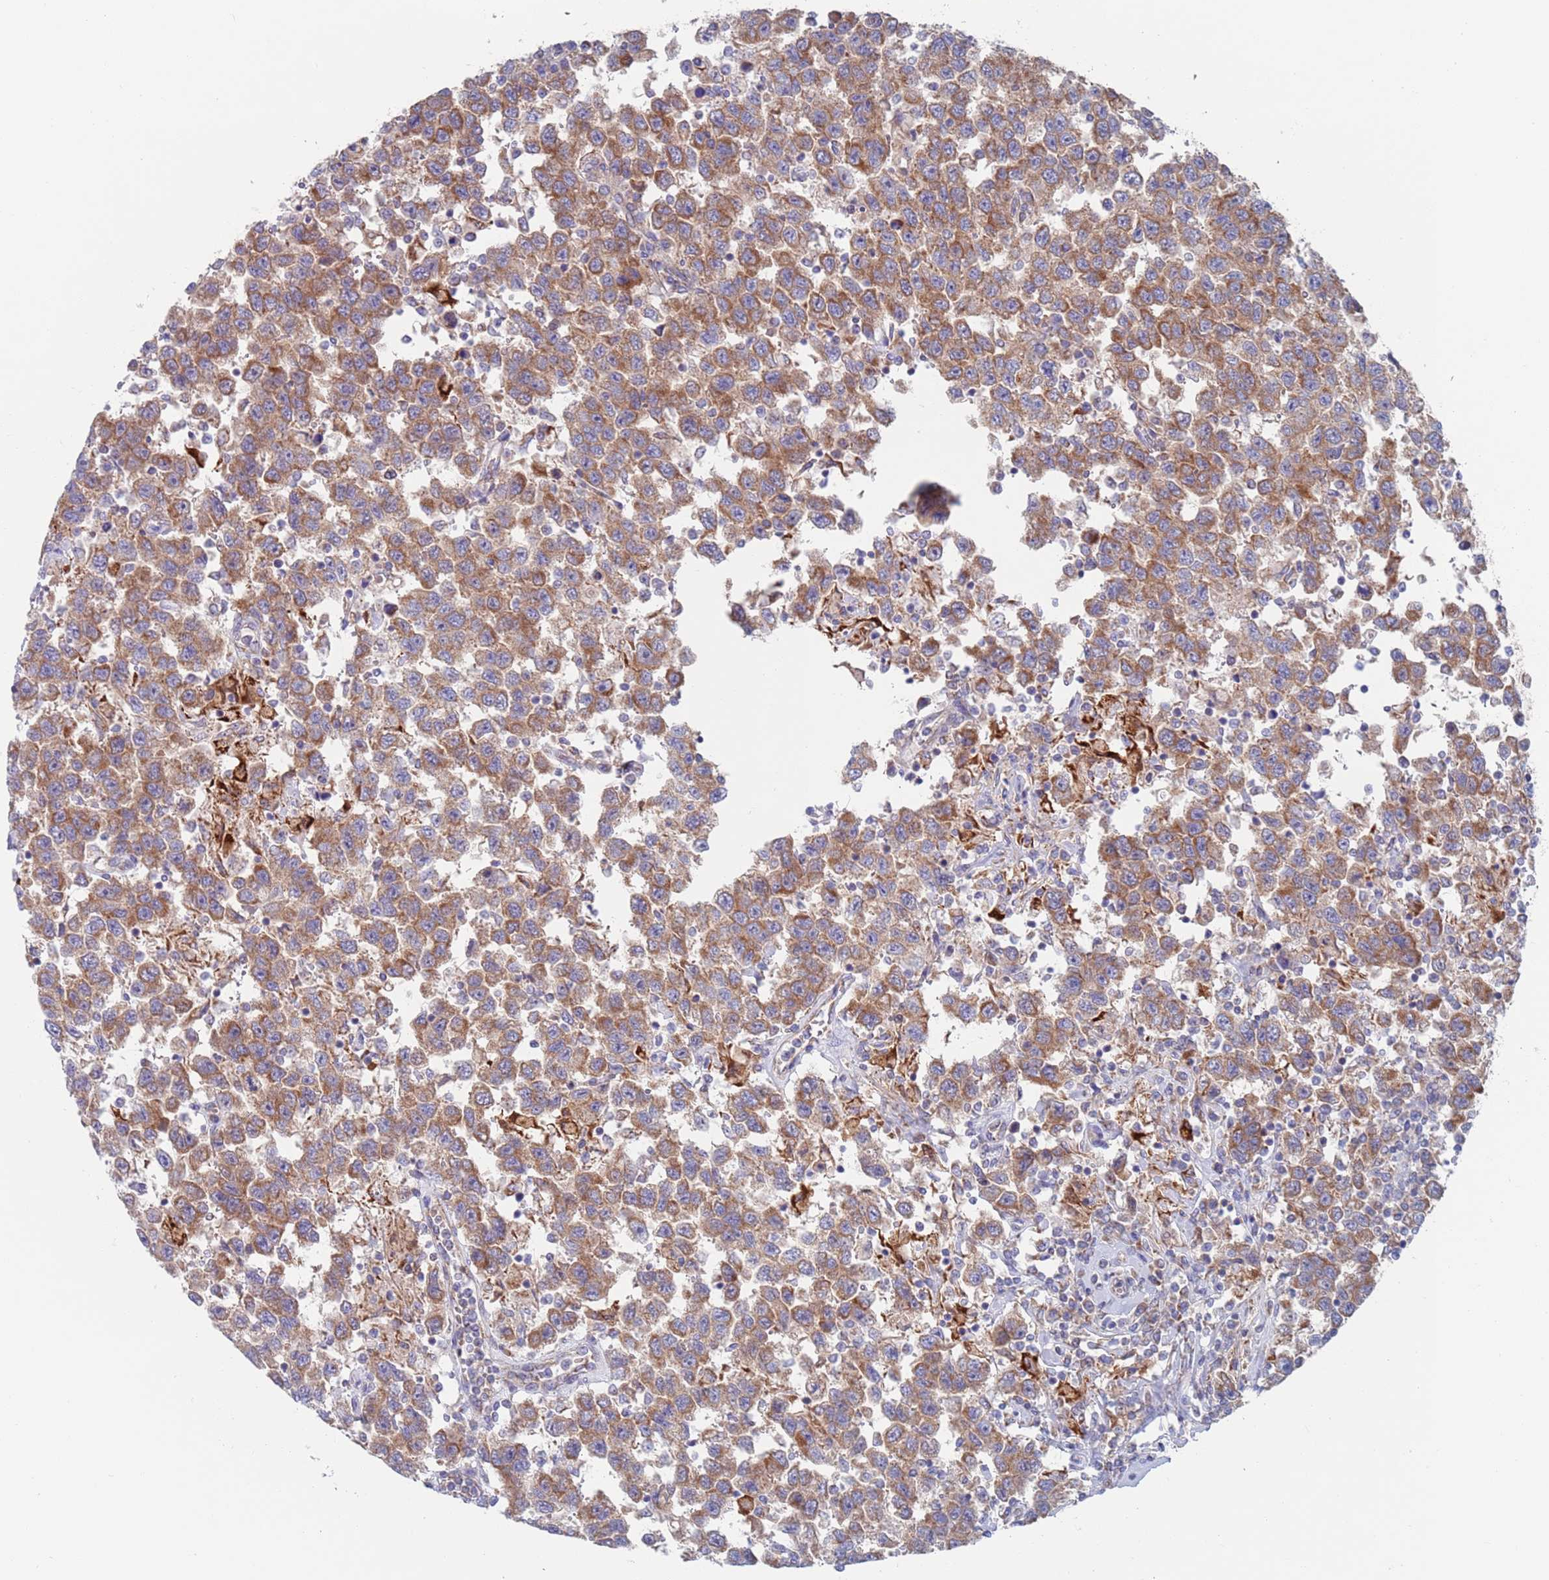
{"staining": {"intensity": "moderate", "quantity": ">75%", "location": "cytoplasmic/membranous"}, "tissue": "testis cancer", "cell_type": "Tumor cells", "image_type": "cancer", "snomed": [{"axis": "morphology", "description": "Seminoma, NOS"}, {"axis": "topography", "description": "Testis"}], "caption": "Brown immunohistochemical staining in human testis cancer (seminoma) exhibits moderate cytoplasmic/membranous expression in about >75% of tumor cells.", "gene": "CHCHD6", "patient": {"sex": "male", "age": 41}}